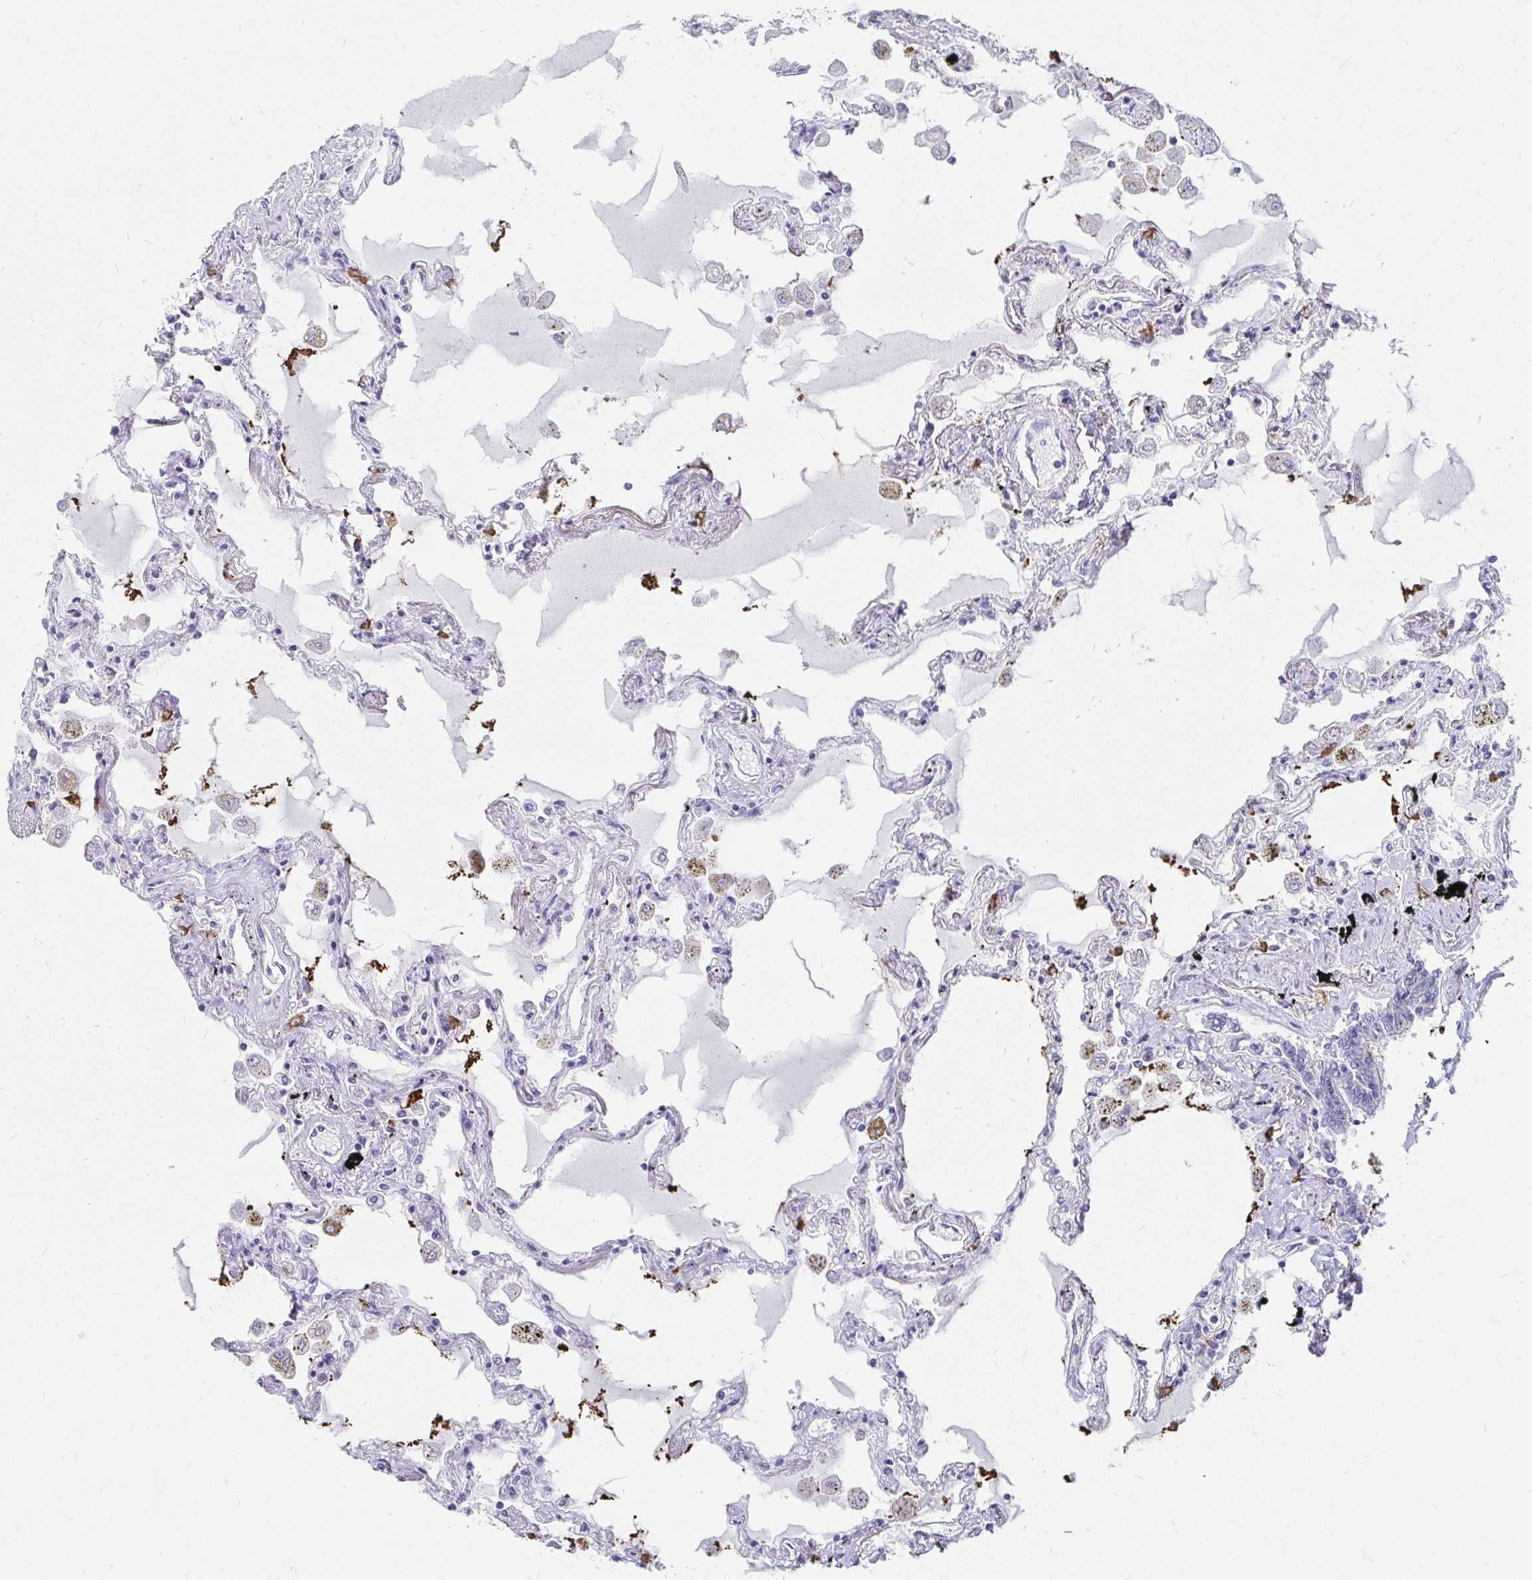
{"staining": {"intensity": "moderate", "quantity": "<25%", "location": "cytoplasmic/membranous"}, "tissue": "lung", "cell_type": "Alveolar cells", "image_type": "normal", "snomed": [{"axis": "morphology", "description": "Normal tissue, NOS"}, {"axis": "morphology", "description": "Adenocarcinoma, NOS"}, {"axis": "topography", "description": "Cartilage tissue"}, {"axis": "topography", "description": "Lung"}], "caption": "This image exhibits immunohistochemistry (IHC) staining of benign human lung, with low moderate cytoplasmic/membranous staining in about <25% of alveolar cells.", "gene": "PABIR3", "patient": {"sex": "female", "age": 67}}